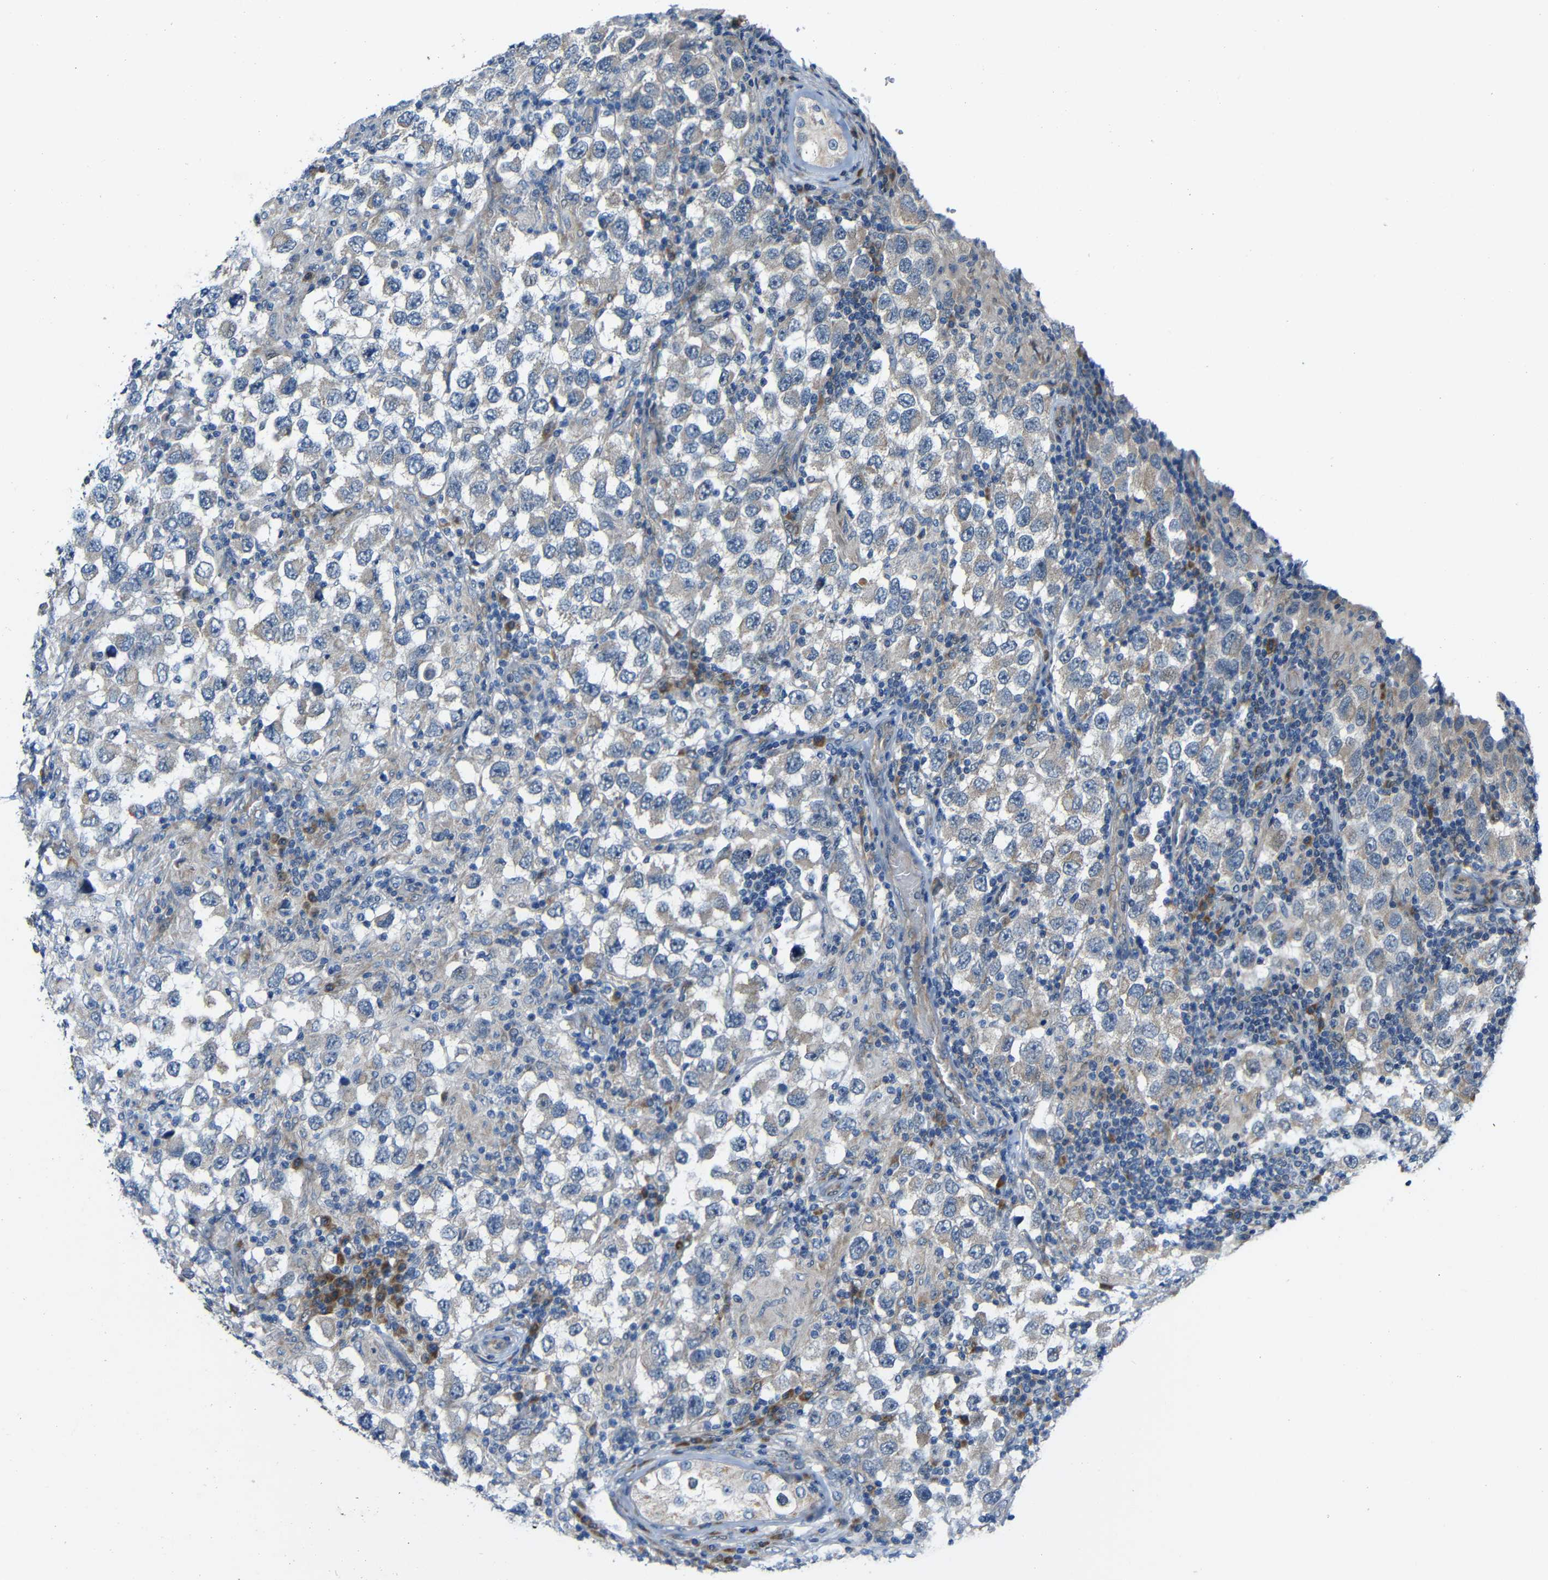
{"staining": {"intensity": "weak", "quantity": "25%-75%", "location": "cytoplasmic/membranous"}, "tissue": "testis cancer", "cell_type": "Tumor cells", "image_type": "cancer", "snomed": [{"axis": "morphology", "description": "Carcinoma, Embryonal, NOS"}, {"axis": "topography", "description": "Testis"}], "caption": "A low amount of weak cytoplasmic/membranous positivity is present in about 25%-75% of tumor cells in testis cancer tissue.", "gene": "TMEM25", "patient": {"sex": "male", "age": 21}}